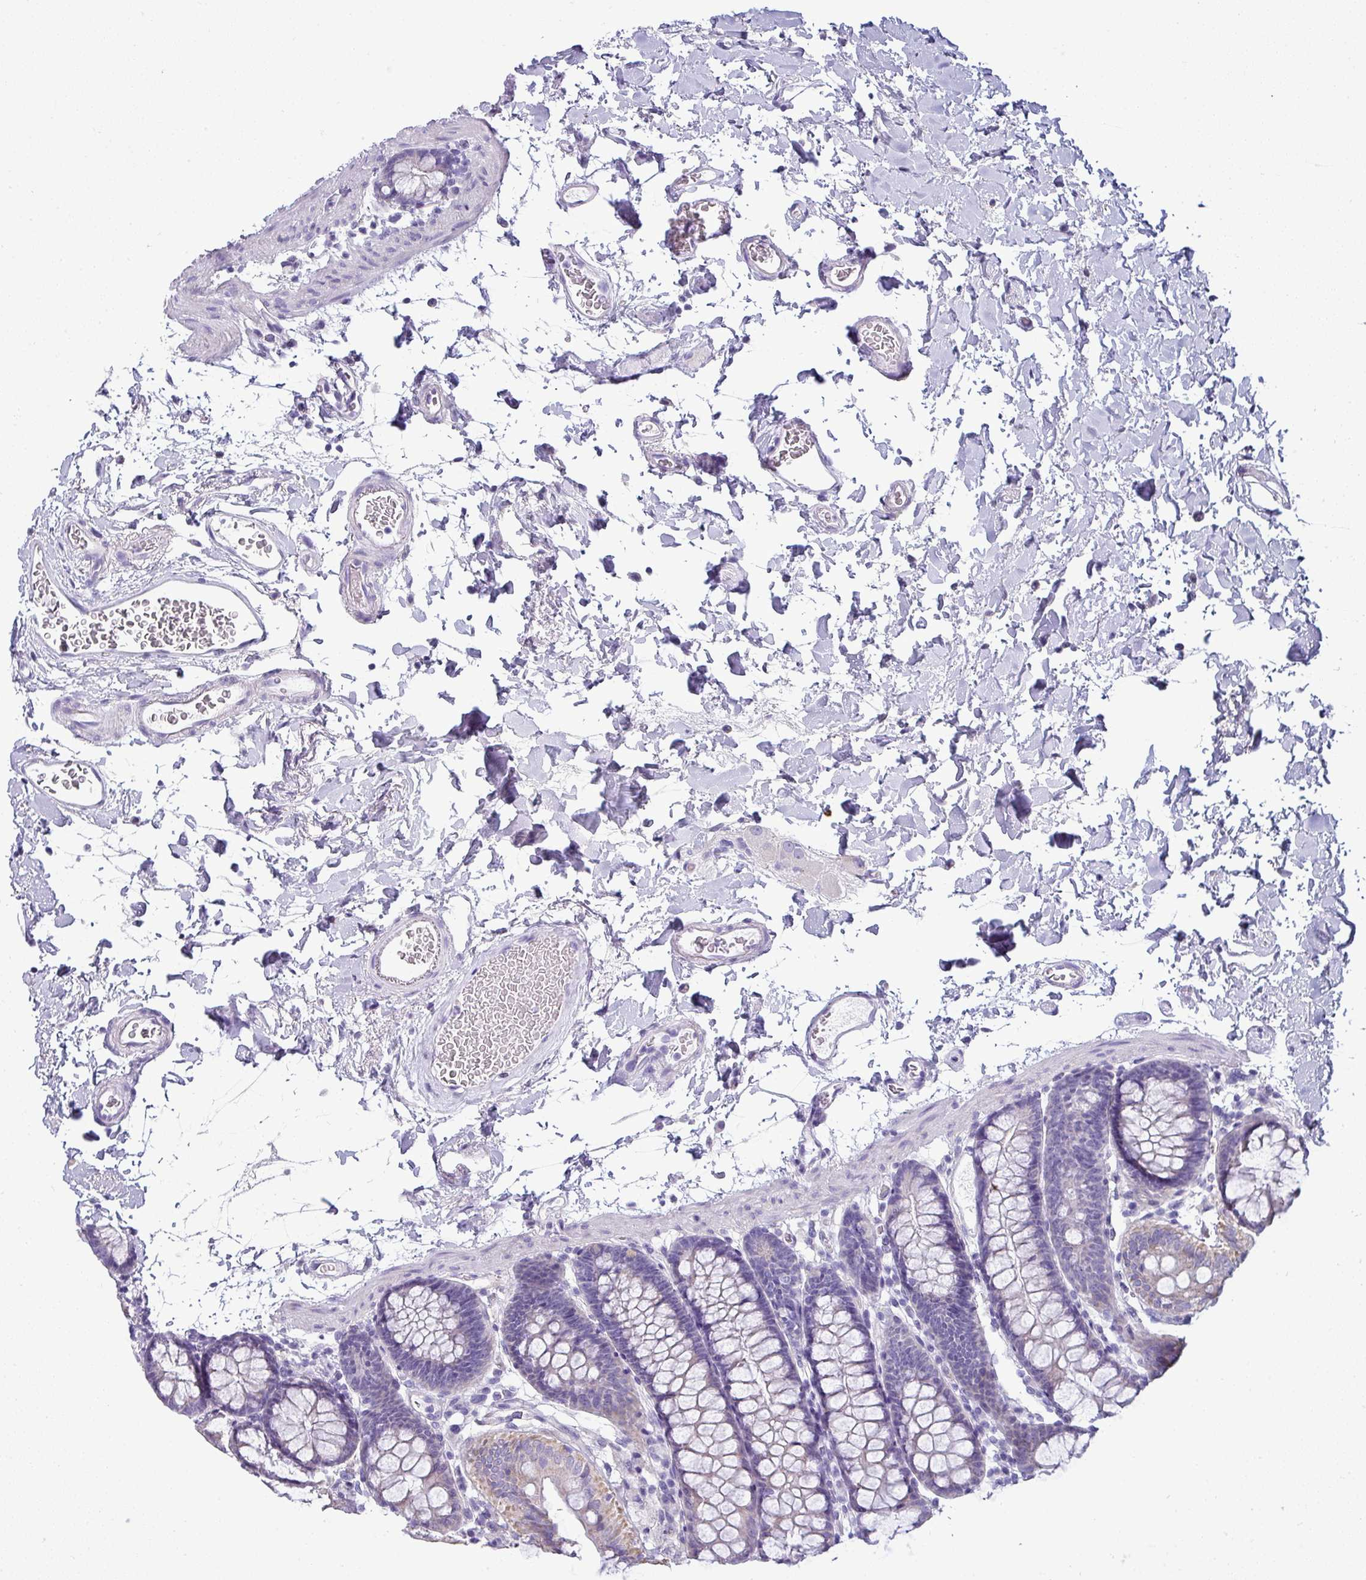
{"staining": {"intensity": "negative", "quantity": "none", "location": "none"}, "tissue": "colon", "cell_type": "Endothelial cells", "image_type": "normal", "snomed": [{"axis": "morphology", "description": "Normal tissue, NOS"}, {"axis": "topography", "description": "Colon"}], "caption": "DAB immunohistochemical staining of benign colon demonstrates no significant positivity in endothelial cells.", "gene": "VCX2", "patient": {"sex": "male", "age": 75}}